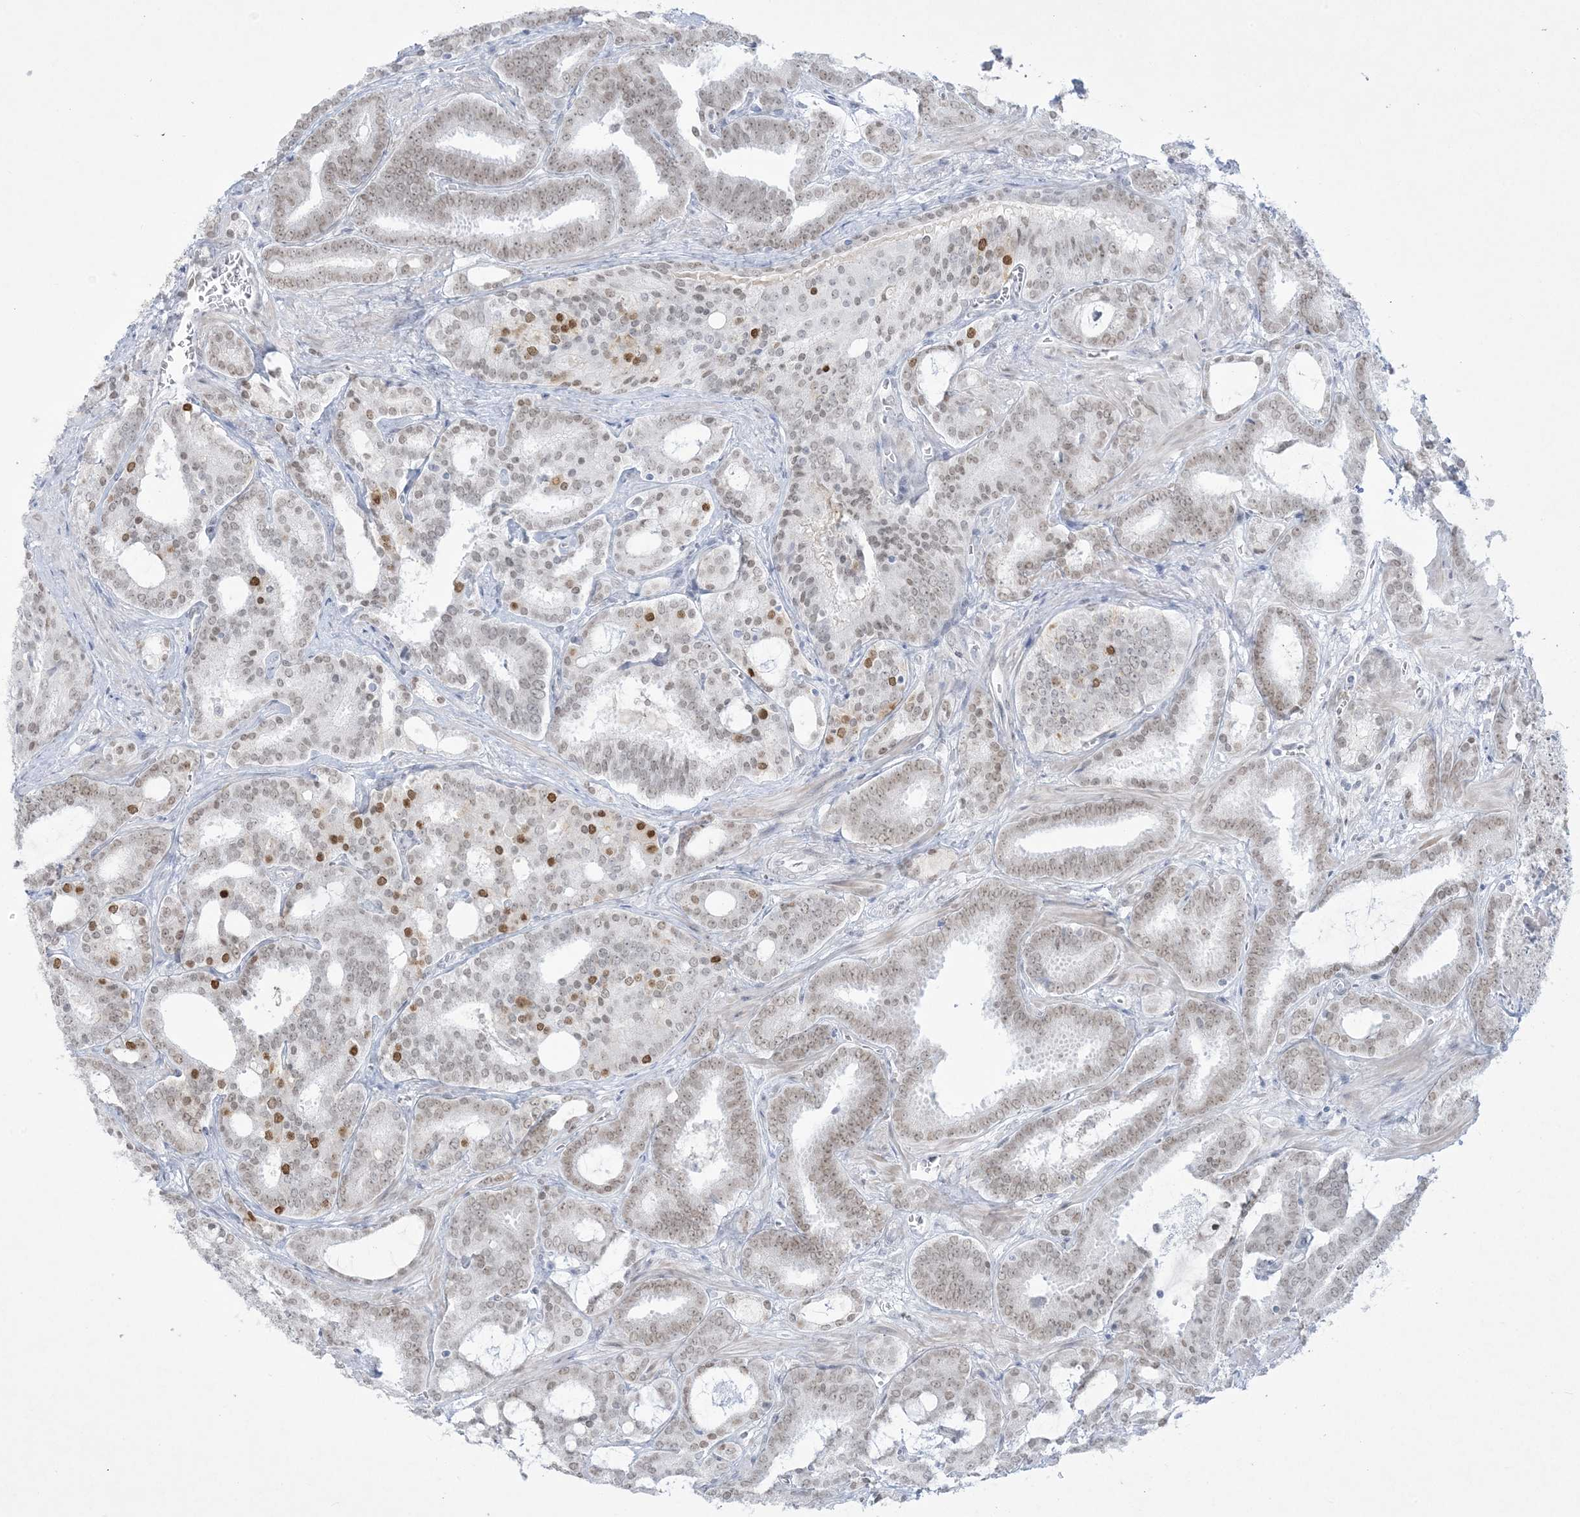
{"staining": {"intensity": "weak", "quantity": "25%-75%", "location": "nuclear"}, "tissue": "prostate cancer", "cell_type": "Tumor cells", "image_type": "cancer", "snomed": [{"axis": "morphology", "description": "Adenocarcinoma, High grade"}, {"axis": "topography", "description": "Prostate and seminal vesicle, NOS"}], "caption": "Adenocarcinoma (high-grade) (prostate) stained with a protein marker reveals weak staining in tumor cells.", "gene": "HOMEZ", "patient": {"sex": "male", "age": 67}}